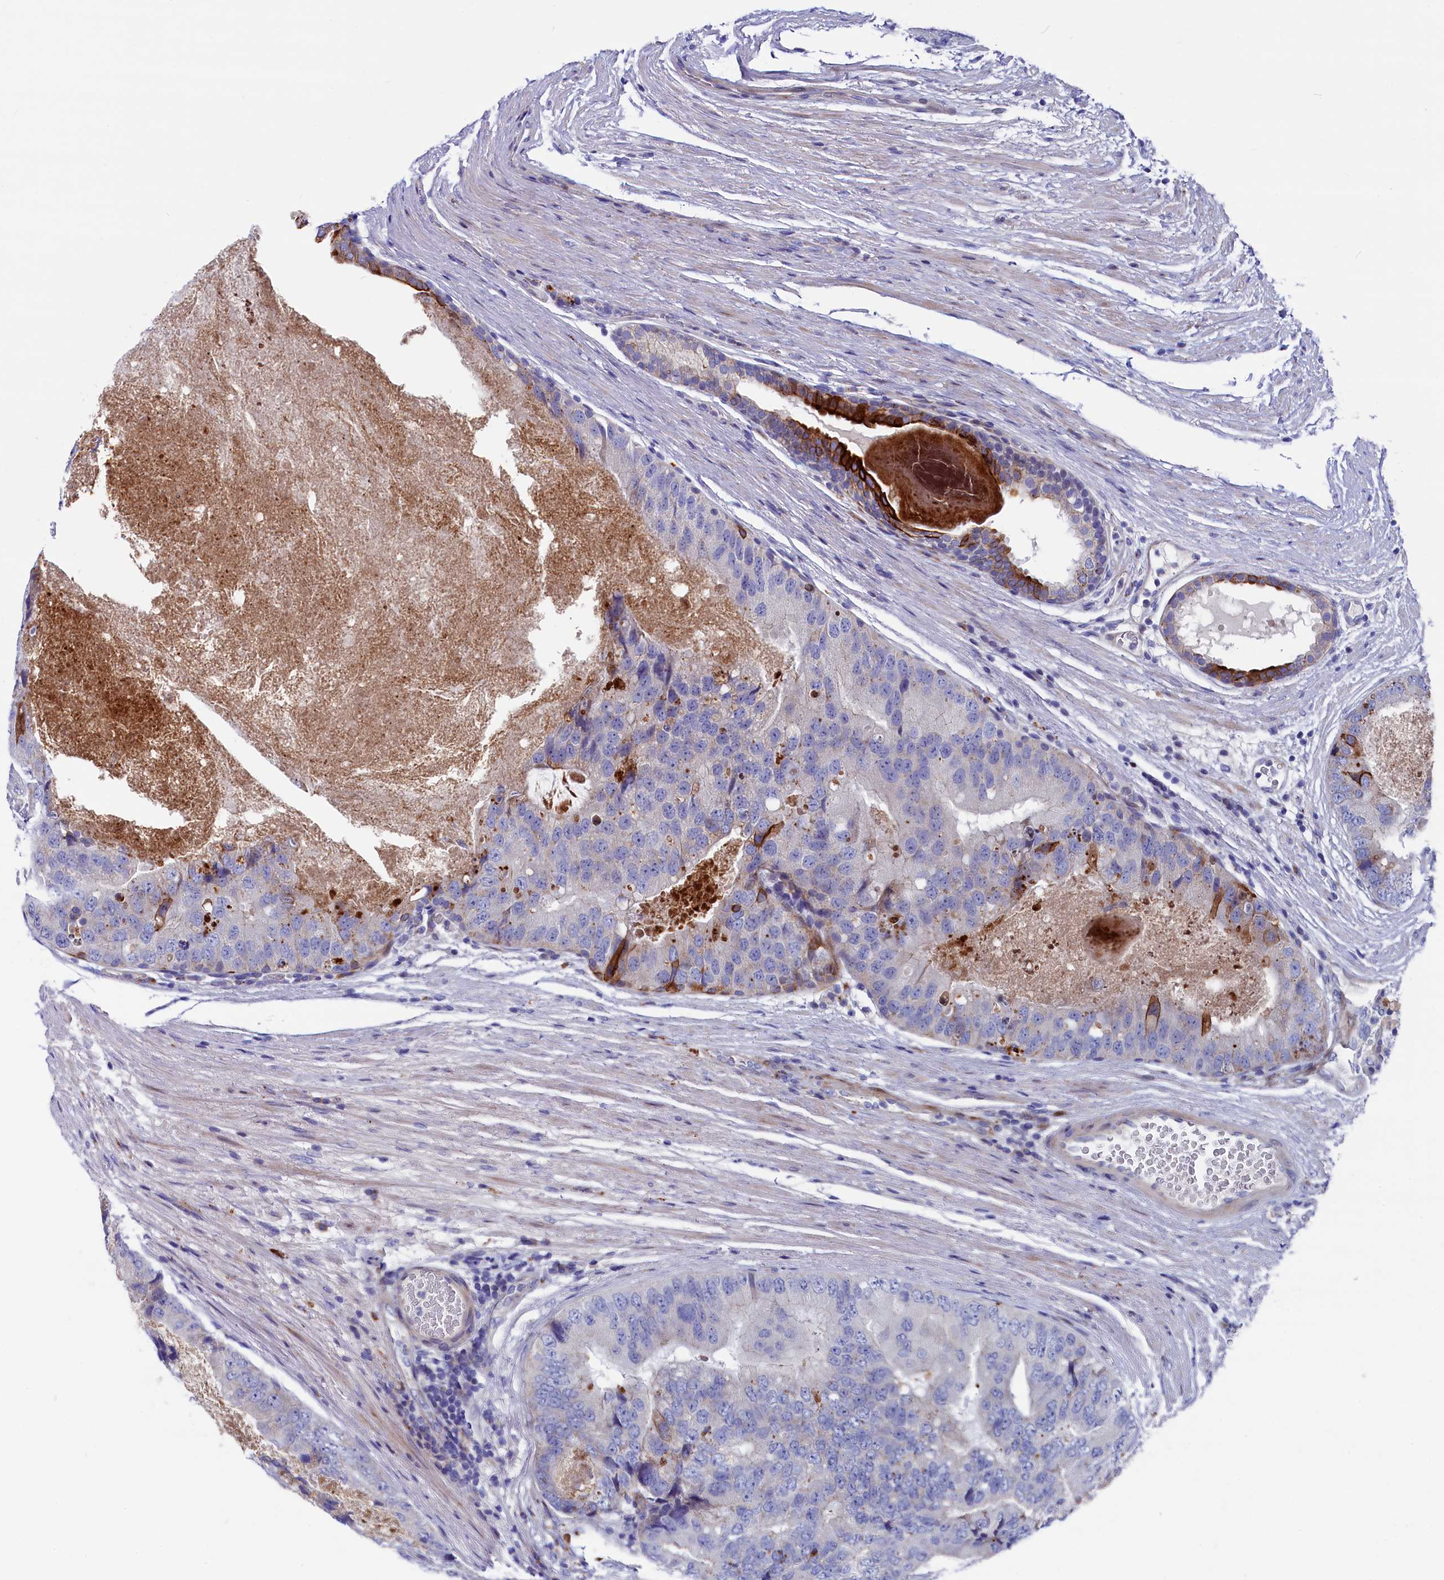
{"staining": {"intensity": "moderate", "quantity": "<25%", "location": "cytoplasmic/membranous"}, "tissue": "prostate cancer", "cell_type": "Tumor cells", "image_type": "cancer", "snomed": [{"axis": "morphology", "description": "Adenocarcinoma, High grade"}, {"axis": "topography", "description": "Prostate"}], "caption": "High-grade adenocarcinoma (prostate) stained with a protein marker shows moderate staining in tumor cells.", "gene": "NUDT7", "patient": {"sex": "male", "age": 70}}